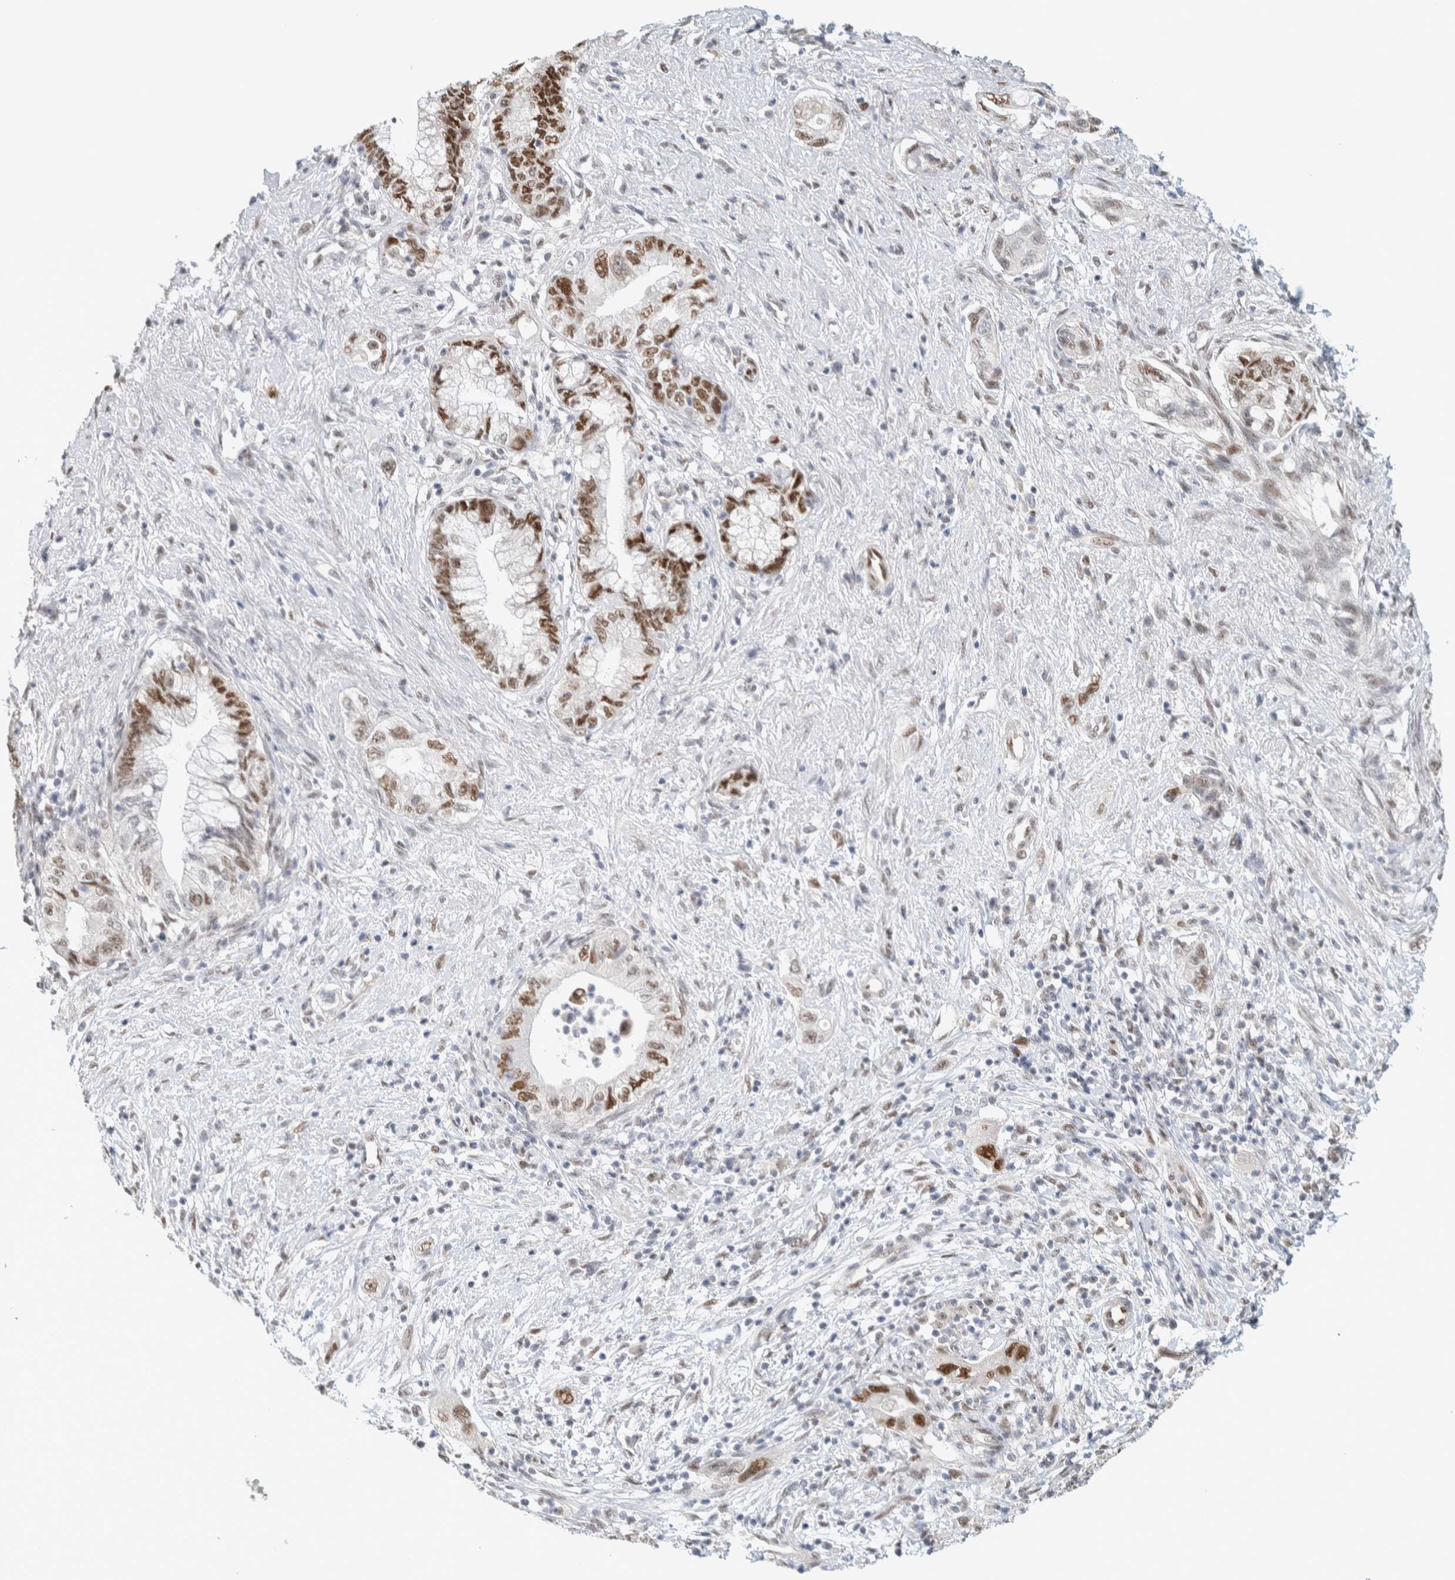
{"staining": {"intensity": "moderate", "quantity": ">75%", "location": "nuclear"}, "tissue": "pancreatic cancer", "cell_type": "Tumor cells", "image_type": "cancer", "snomed": [{"axis": "morphology", "description": "Adenocarcinoma, NOS"}, {"axis": "topography", "description": "Pancreas"}], "caption": "Brown immunohistochemical staining in adenocarcinoma (pancreatic) exhibits moderate nuclear positivity in about >75% of tumor cells. (DAB IHC, brown staining for protein, blue staining for nuclei).", "gene": "PUS7", "patient": {"sex": "female", "age": 73}}